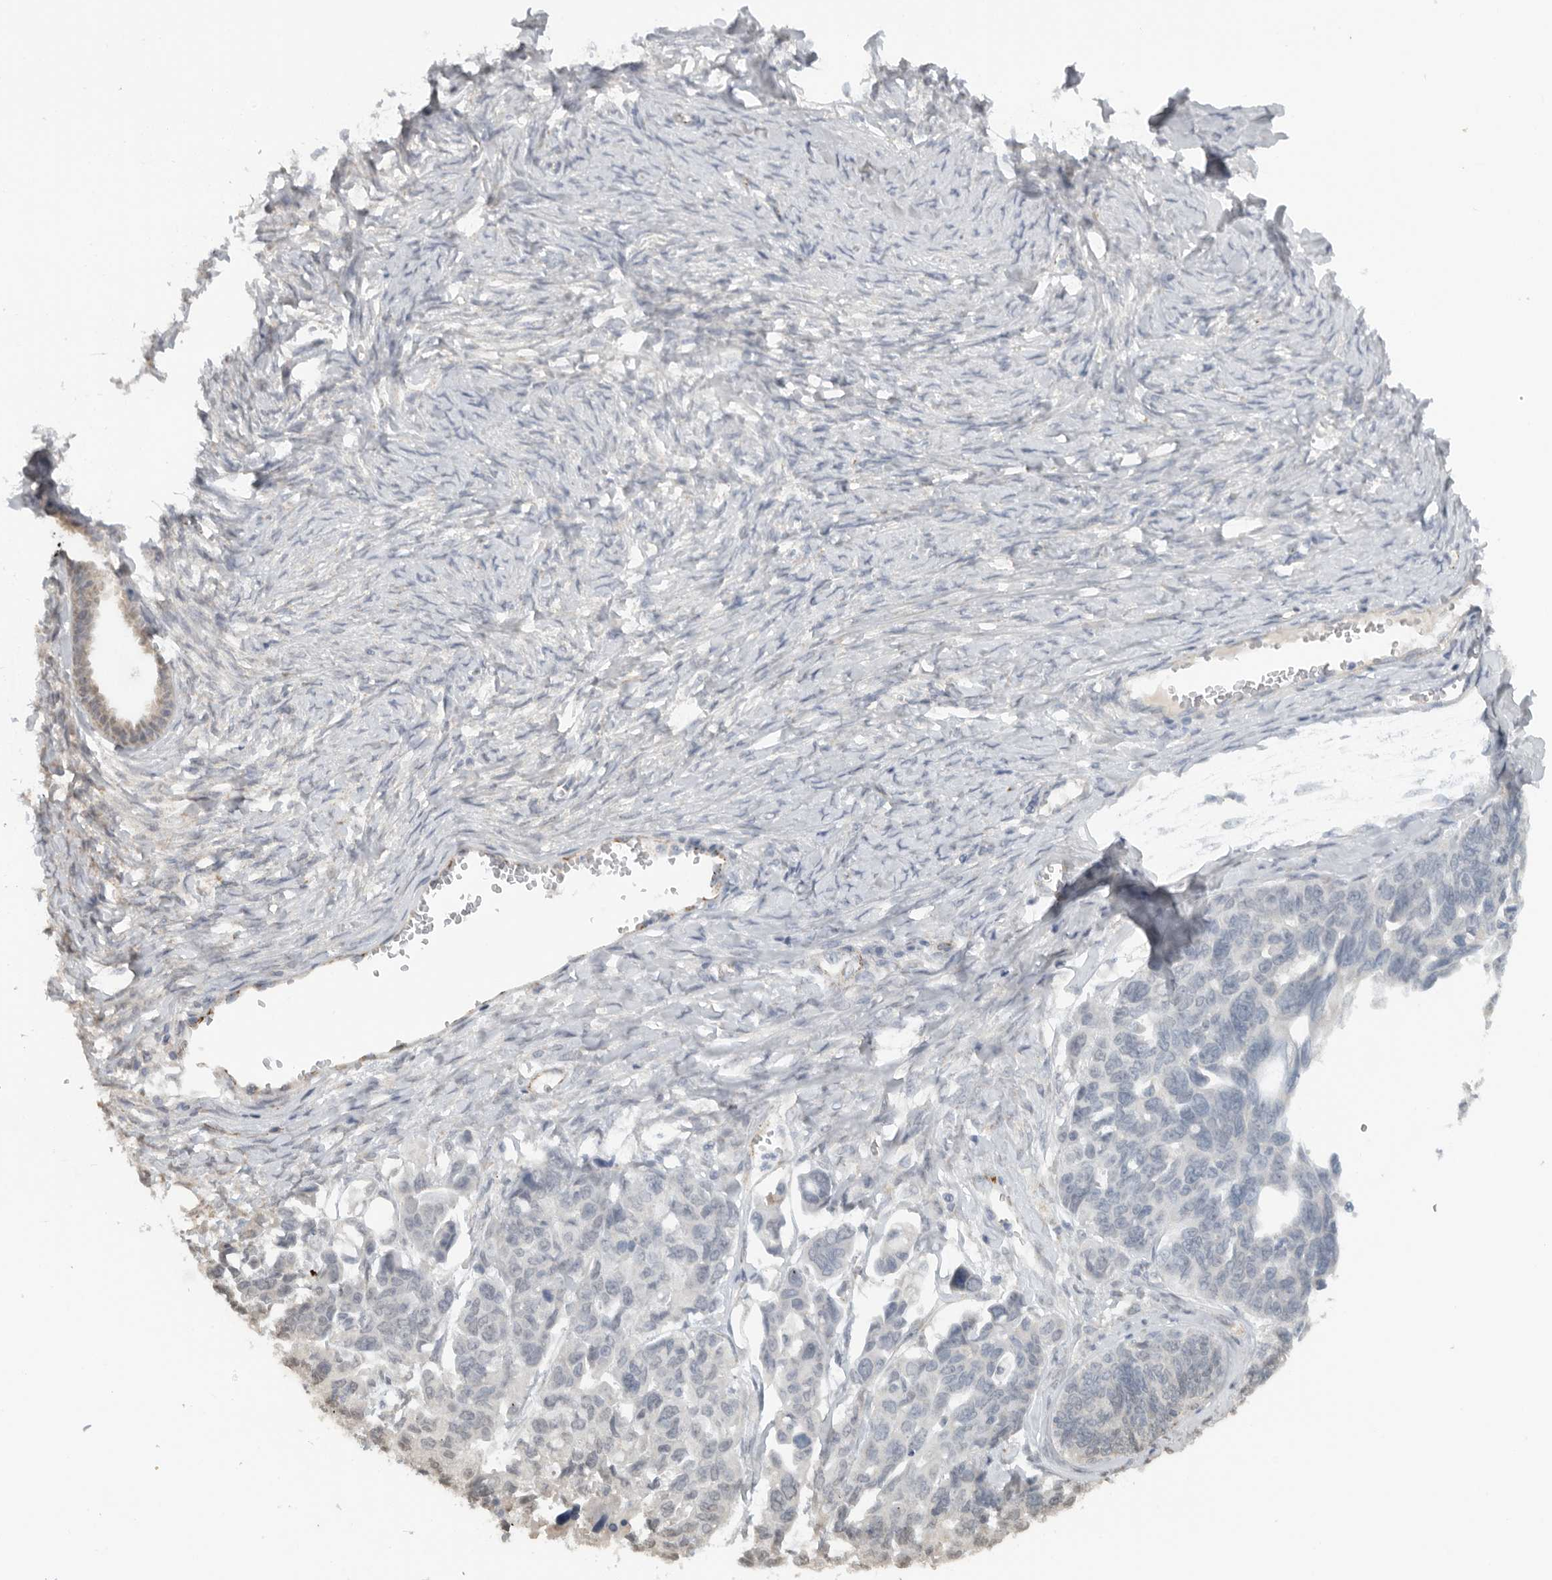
{"staining": {"intensity": "negative", "quantity": "none", "location": "none"}, "tissue": "ovarian cancer", "cell_type": "Tumor cells", "image_type": "cancer", "snomed": [{"axis": "morphology", "description": "Cystadenocarcinoma, serous, NOS"}, {"axis": "topography", "description": "Ovary"}], "caption": "An immunohistochemistry image of ovarian serous cystadenocarcinoma is shown. There is no staining in tumor cells of ovarian serous cystadenocarcinoma.", "gene": "DYRK2", "patient": {"sex": "female", "age": 79}}